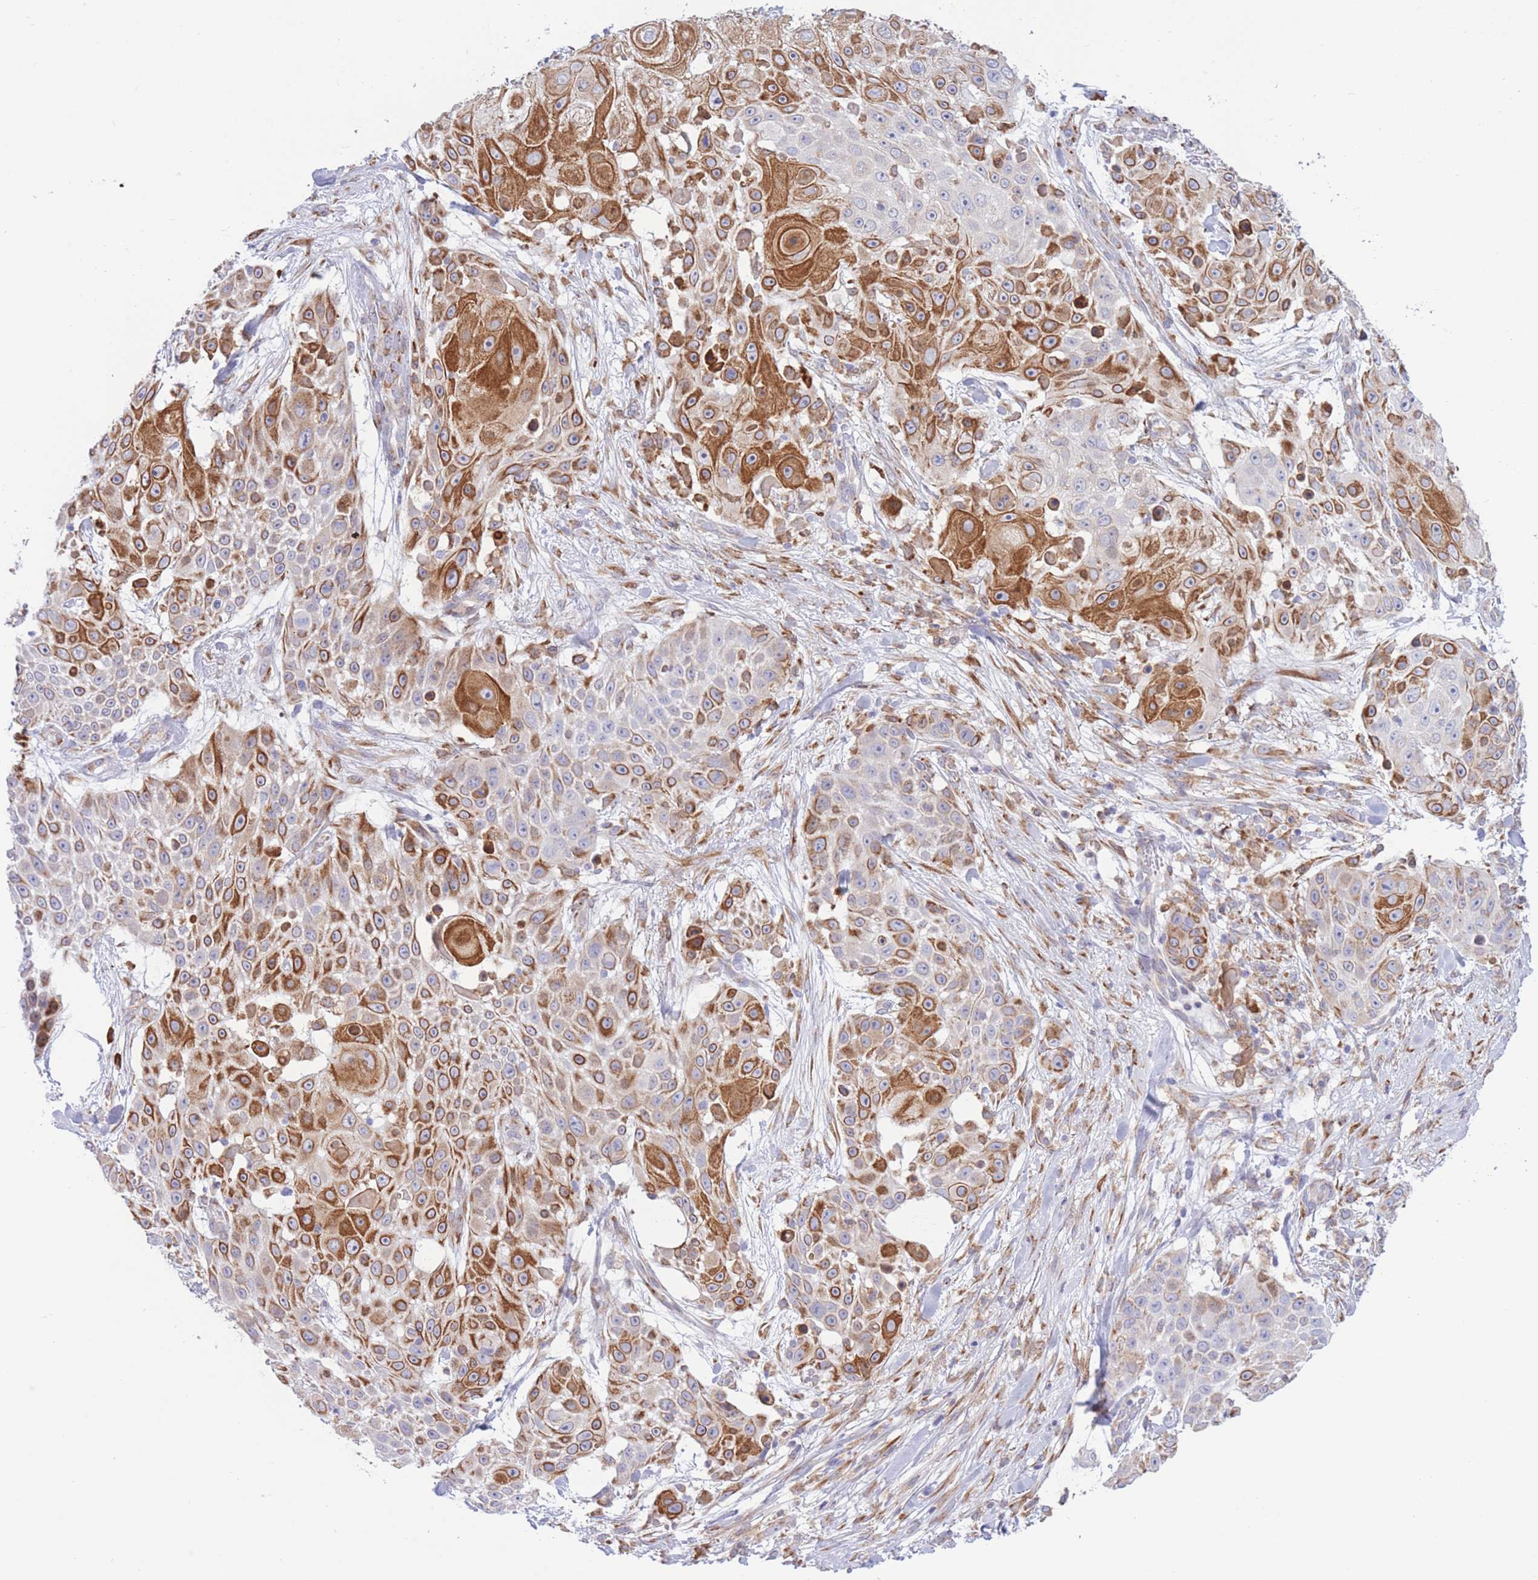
{"staining": {"intensity": "moderate", "quantity": ">75%", "location": "cytoplasmic/membranous"}, "tissue": "skin cancer", "cell_type": "Tumor cells", "image_type": "cancer", "snomed": [{"axis": "morphology", "description": "Squamous cell carcinoma, NOS"}, {"axis": "topography", "description": "Skin"}], "caption": "A medium amount of moderate cytoplasmic/membranous expression is seen in approximately >75% of tumor cells in skin cancer (squamous cell carcinoma) tissue. (brown staining indicates protein expression, while blue staining denotes nuclei).", "gene": "MYDGF", "patient": {"sex": "female", "age": 86}}